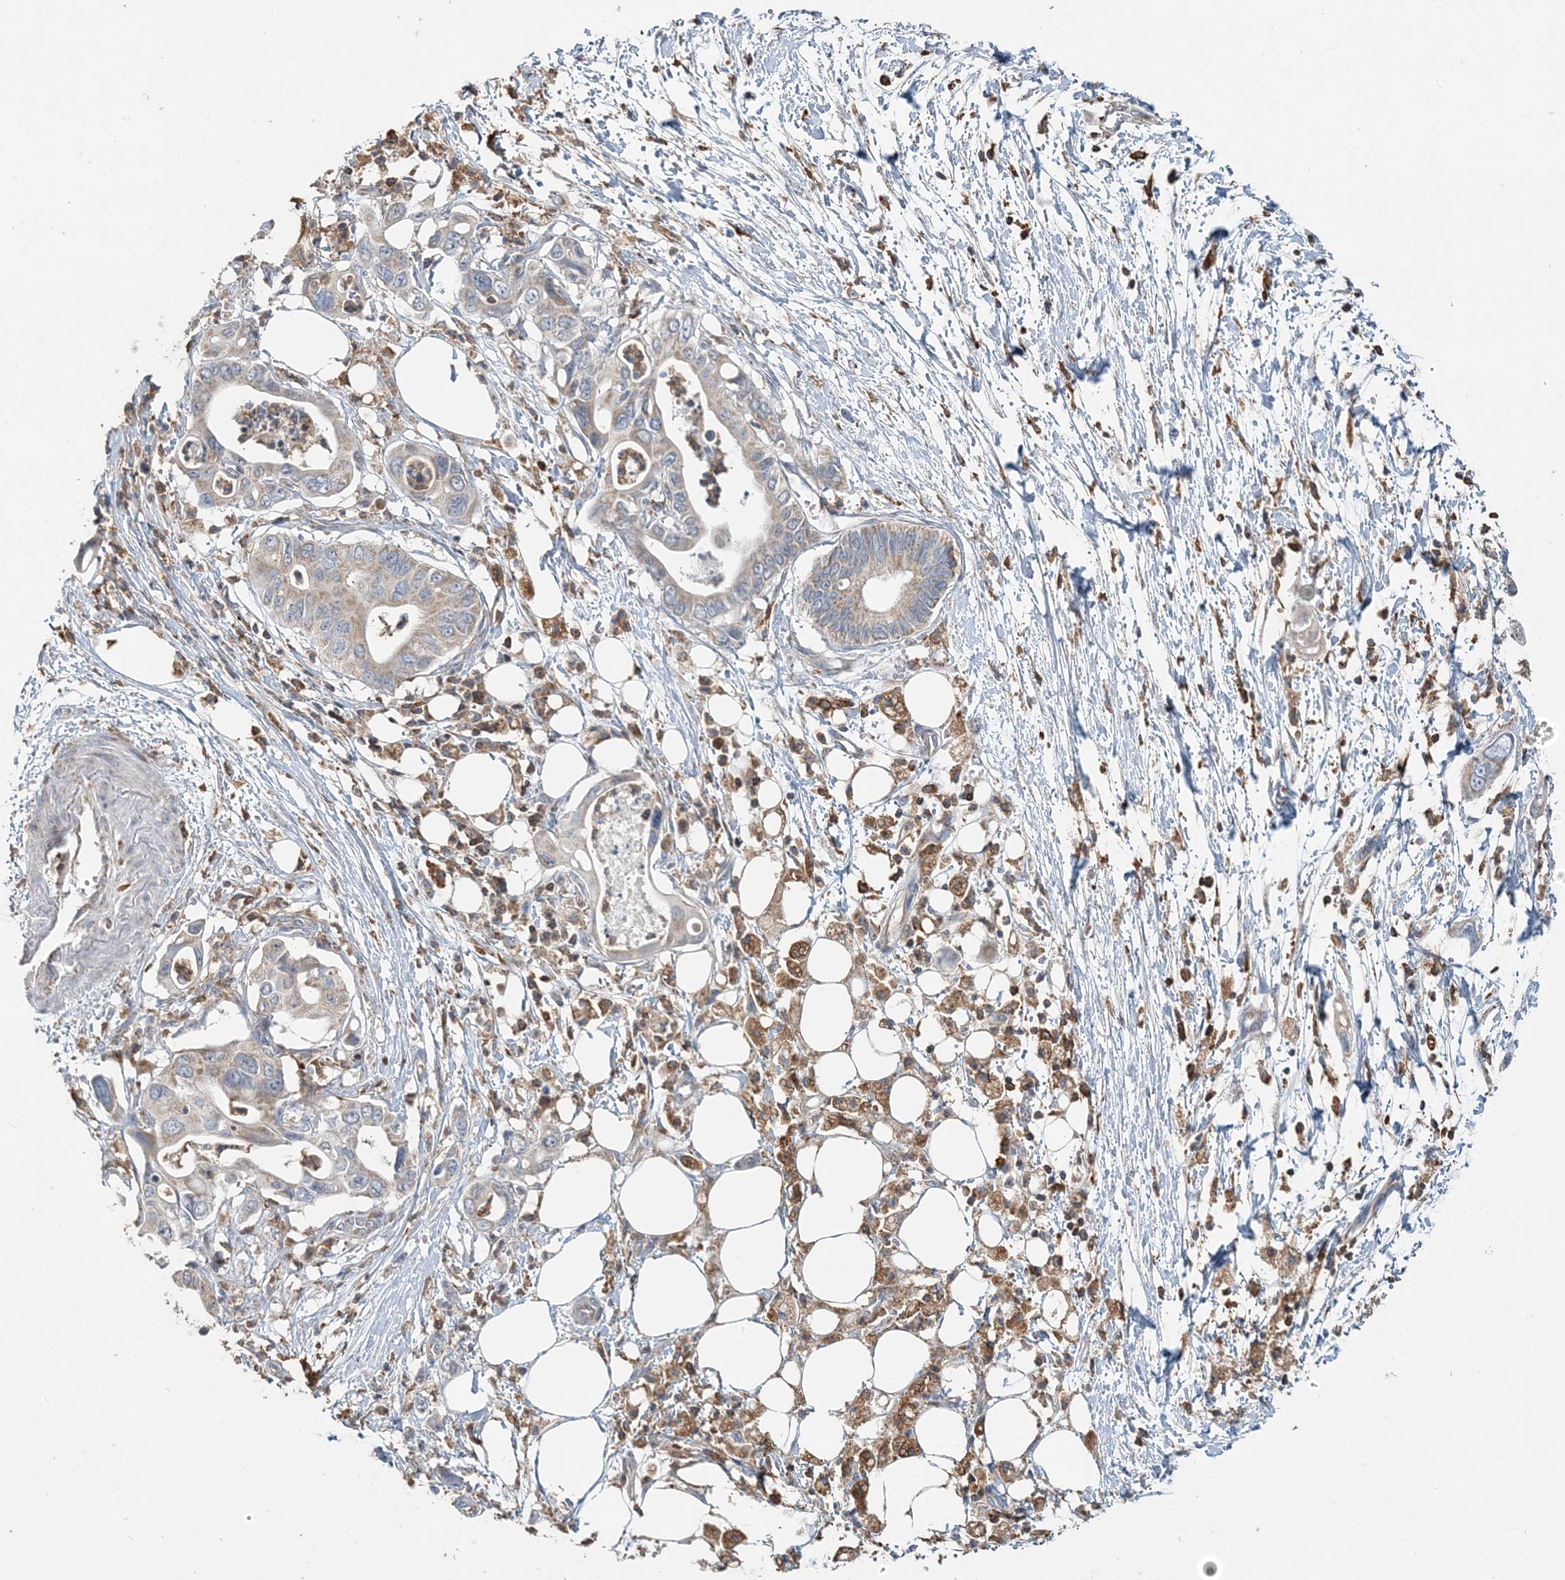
{"staining": {"intensity": "weak", "quantity": "25%-75%", "location": "cytoplasmic/membranous"}, "tissue": "pancreatic cancer", "cell_type": "Tumor cells", "image_type": "cancer", "snomed": [{"axis": "morphology", "description": "Adenocarcinoma, NOS"}, {"axis": "topography", "description": "Pancreas"}], "caption": "This is an image of immunohistochemistry (IHC) staining of pancreatic cancer (adenocarcinoma), which shows weak expression in the cytoplasmic/membranous of tumor cells.", "gene": "TMLHE", "patient": {"sex": "male", "age": 66}}